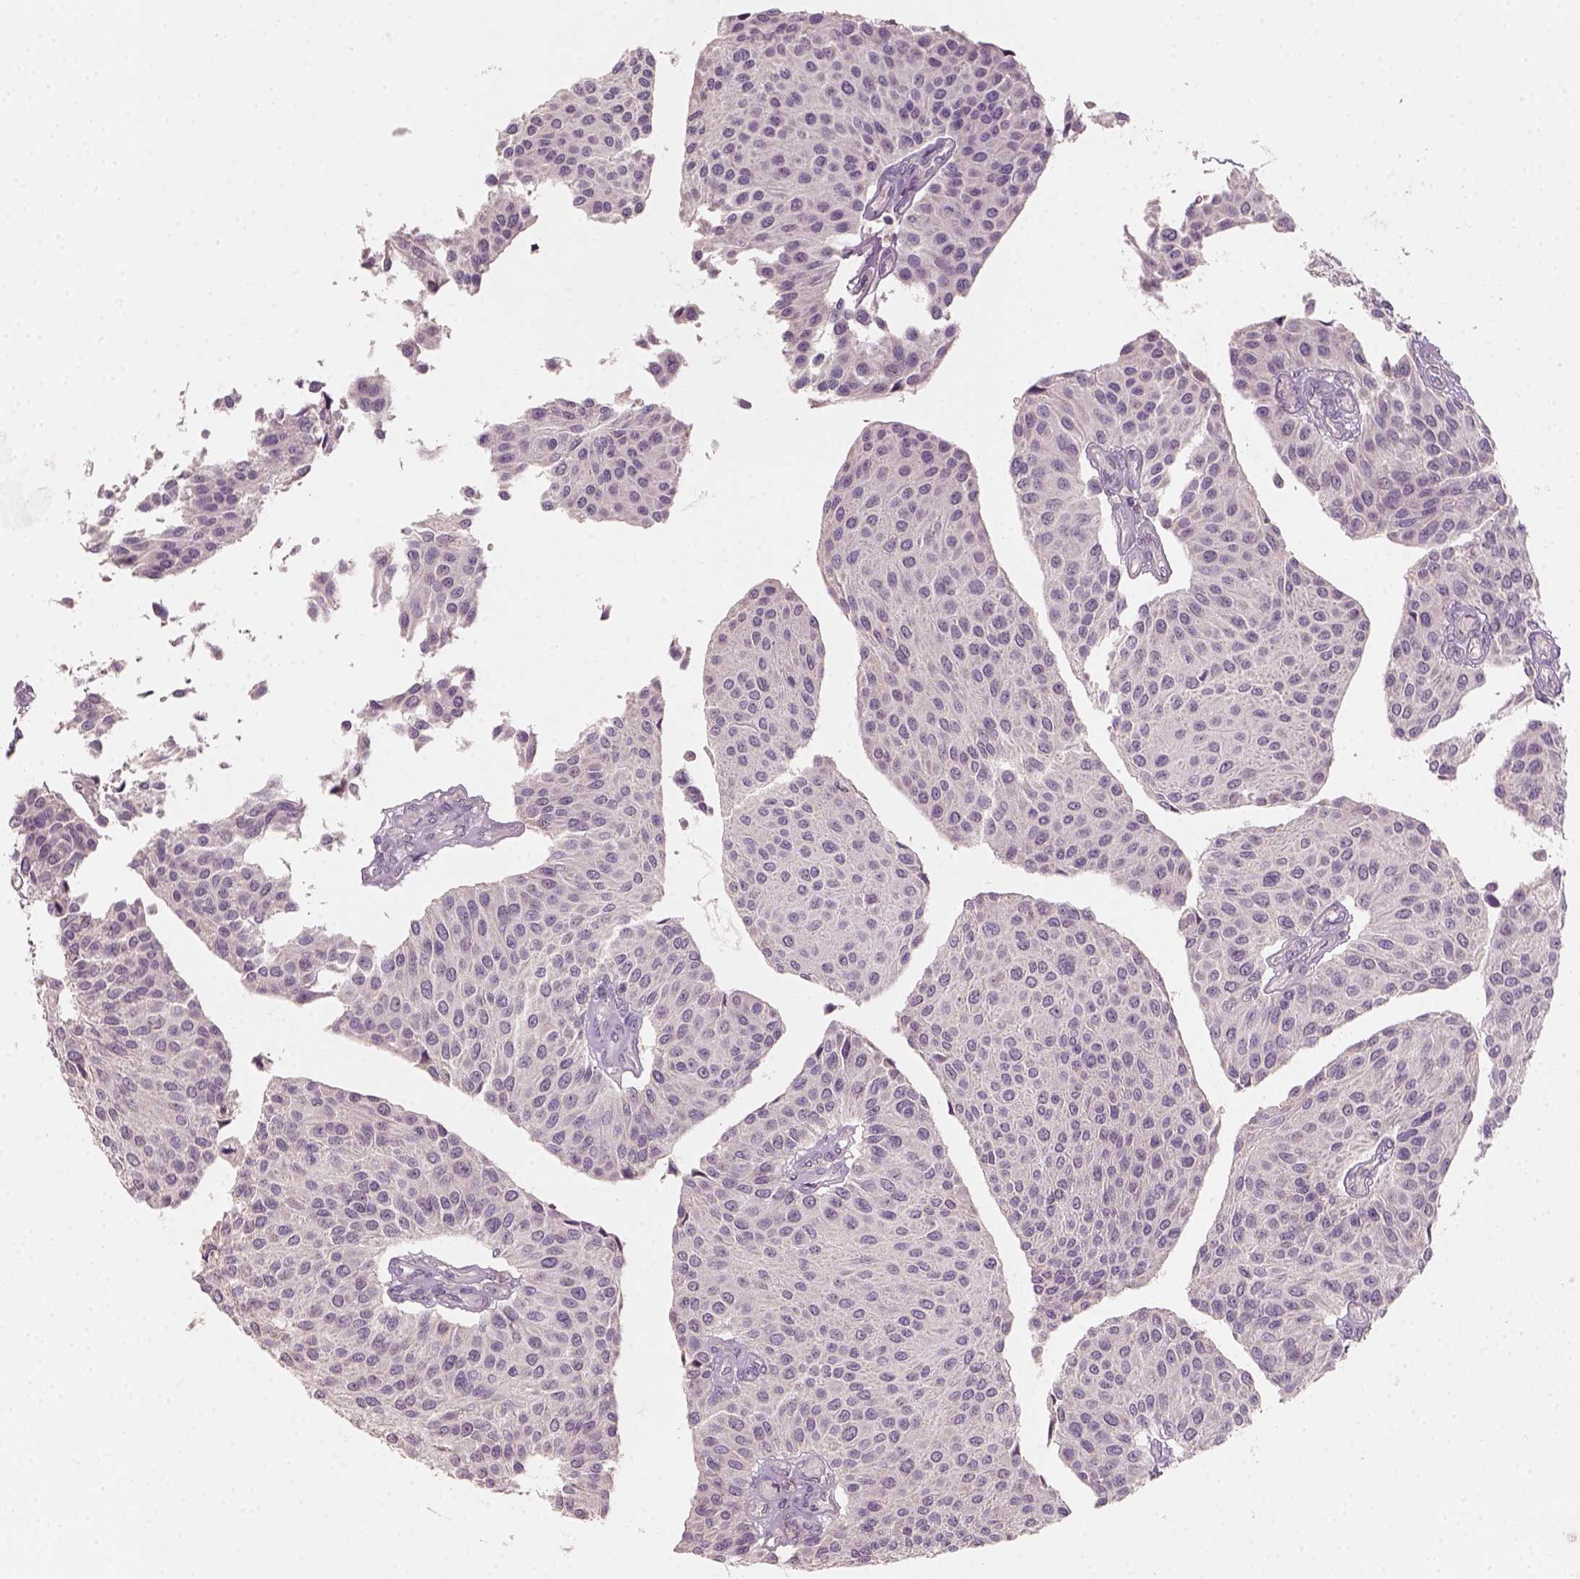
{"staining": {"intensity": "negative", "quantity": "none", "location": "none"}, "tissue": "urothelial cancer", "cell_type": "Tumor cells", "image_type": "cancer", "snomed": [{"axis": "morphology", "description": "Urothelial carcinoma, NOS"}, {"axis": "topography", "description": "Urinary bladder"}], "caption": "Protein analysis of urothelial cancer demonstrates no significant staining in tumor cells.", "gene": "AQP9", "patient": {"sex": "male", "age": 55}}